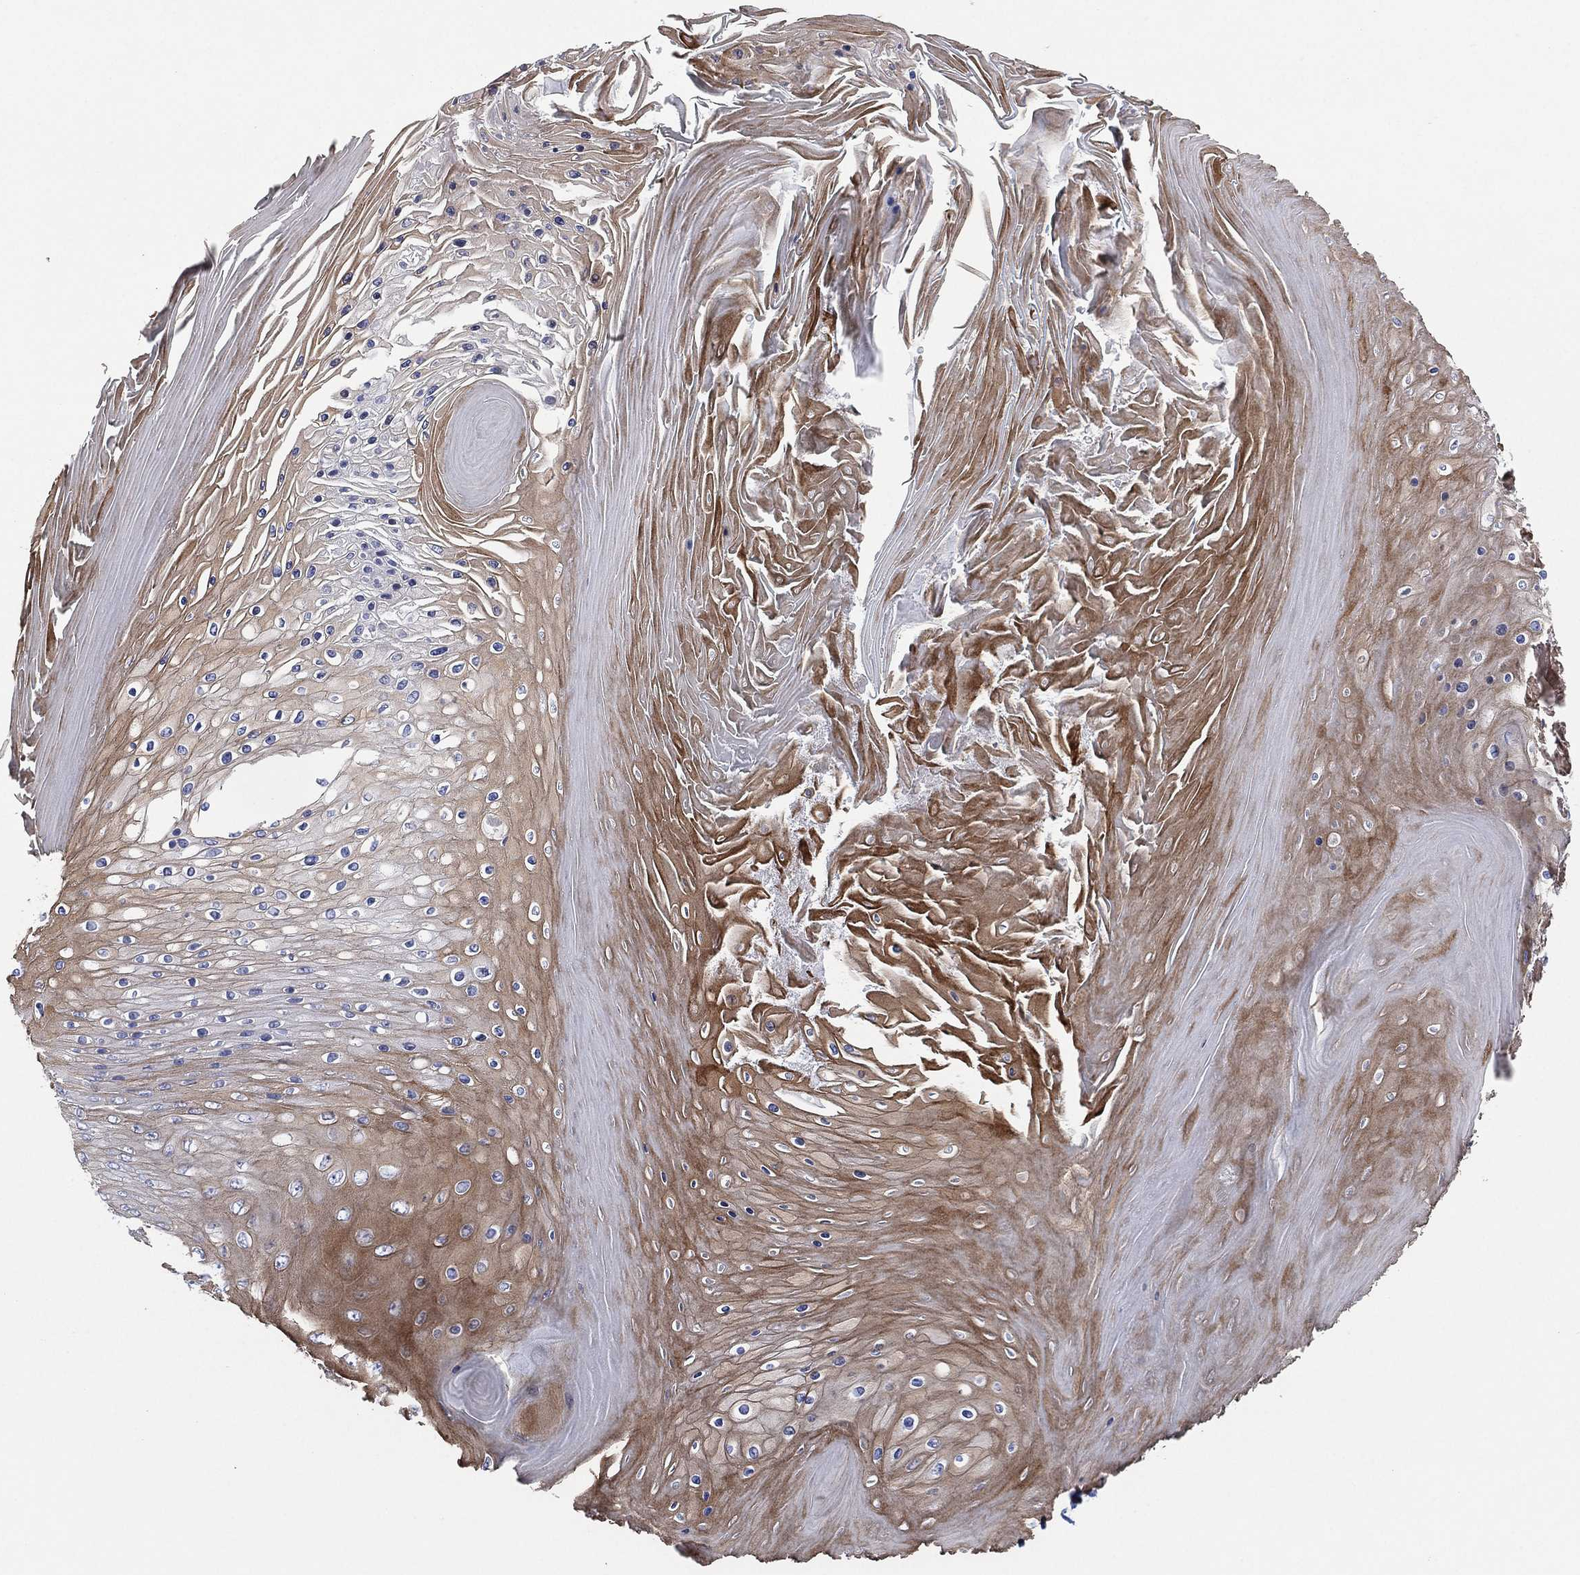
{"staining": {"intensity": "weak", "quantity": "25%-75%", "location": "cytoplasmic/membranous"}, "tissue": "skin cancer", "cell_type": "Tumor cells", "image_type": "cancer", "snomed": [{"axis": "morphology", "description": "Squamous cell carcinoma, NOS"}, {"axis": "topography", "description": "Skin"}], "caption": "Weak cytoplasmic/membranous expression is seen in about 25%-75% of tumor cells in skin squamous cell carcinoma. Nuclei are stained in blue.", "gene": "SEPTIN1", "patient": {"sex": "male", "age": 62}}